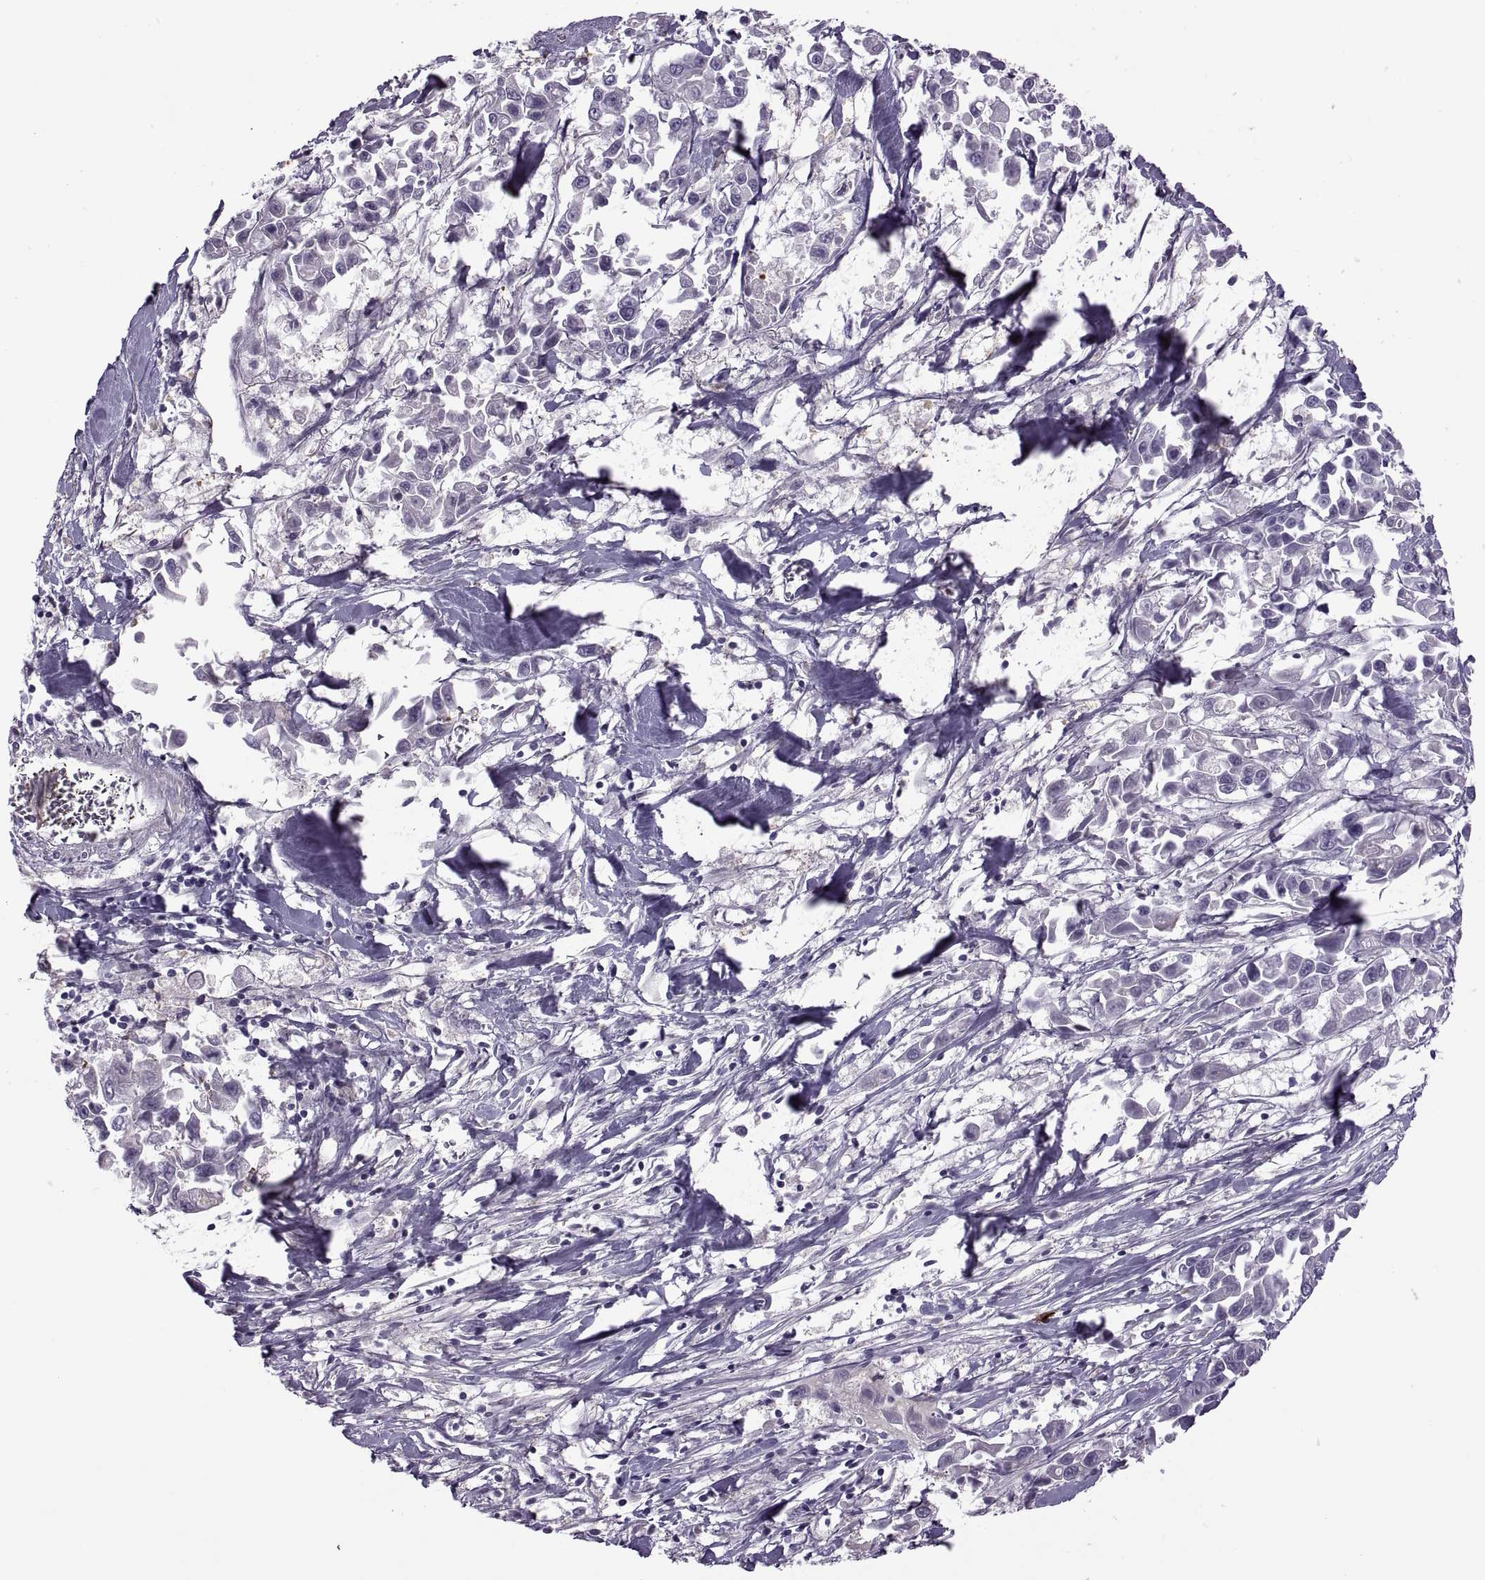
{"staining": {"intensity": "negative", "quantity": "none", "location": "none"}, "tissue": "pancreatic cancer", "cell_type": "Tumor cells", "image_type": "cancer", "snomed": [{"axis": "morphology", "description": "Adenocarcinoma, NOS"}, {"axis": "topography", "description": "Pancreas"}], "caption": "Tumor cells show no significant positivity in adenocarcinoma (pancreatic).", "gene": "ODF3", "patient": {"sex": "female", "age": 83}}